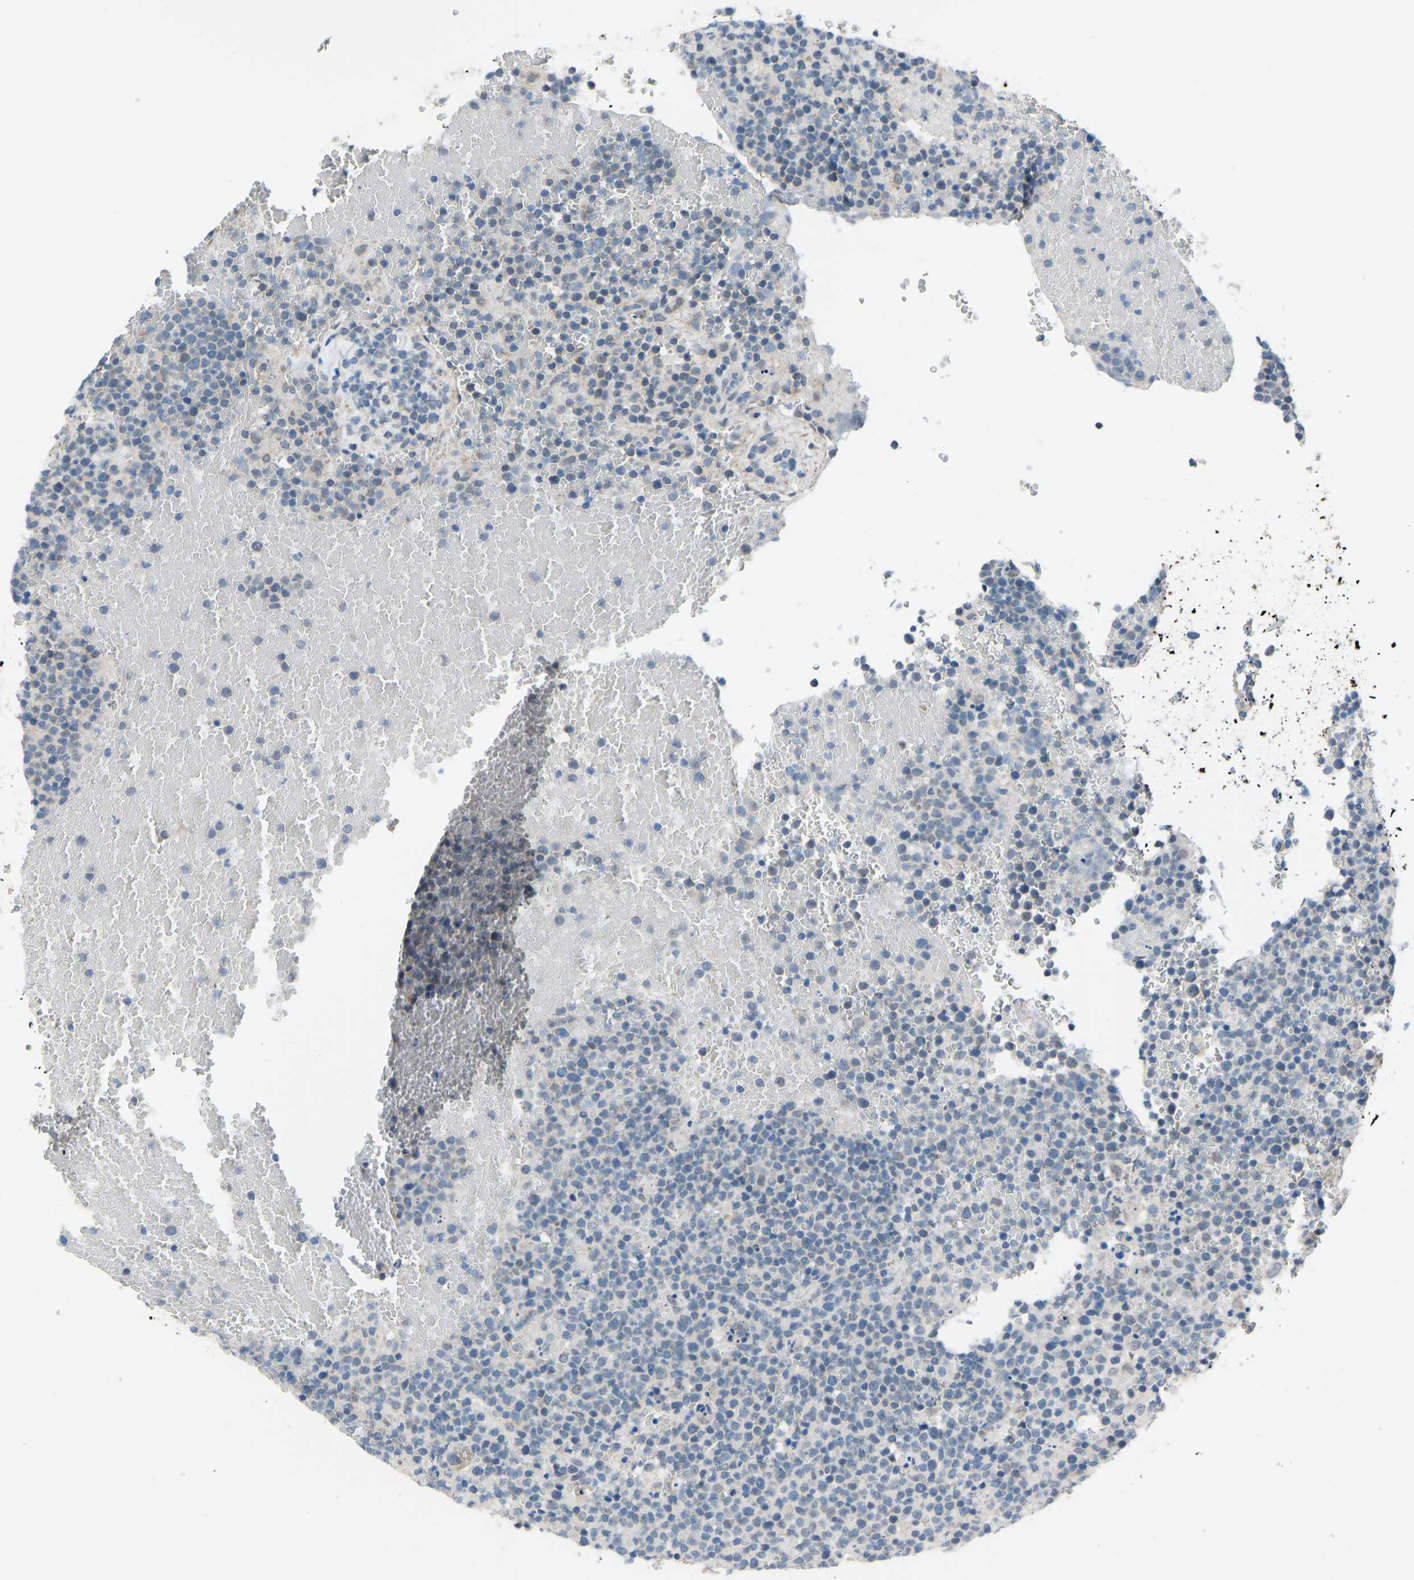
{"staining": {"intensity": "negative", "quantity": "none", "location": "none"}, "tissue": "lymphoma", "cell_type": "Tumor cells", "image_type": "cancer", "snomed": [{"axis": "morphology", "description": "Malignant lymphoma, non-Hodgkin's type, High grade"}, {"axis": "topography", "description": "Lymph node"}], "caption": "High power microscopy image of an immunohistochemistry (IHC) histopathology image of high-grade malignant lymphoma, non-Hodgkin's type, revealing no significant expression in tumor cells.", "gene": "CDK2AP1", "patient": {"sex": "male", "age": 61}}